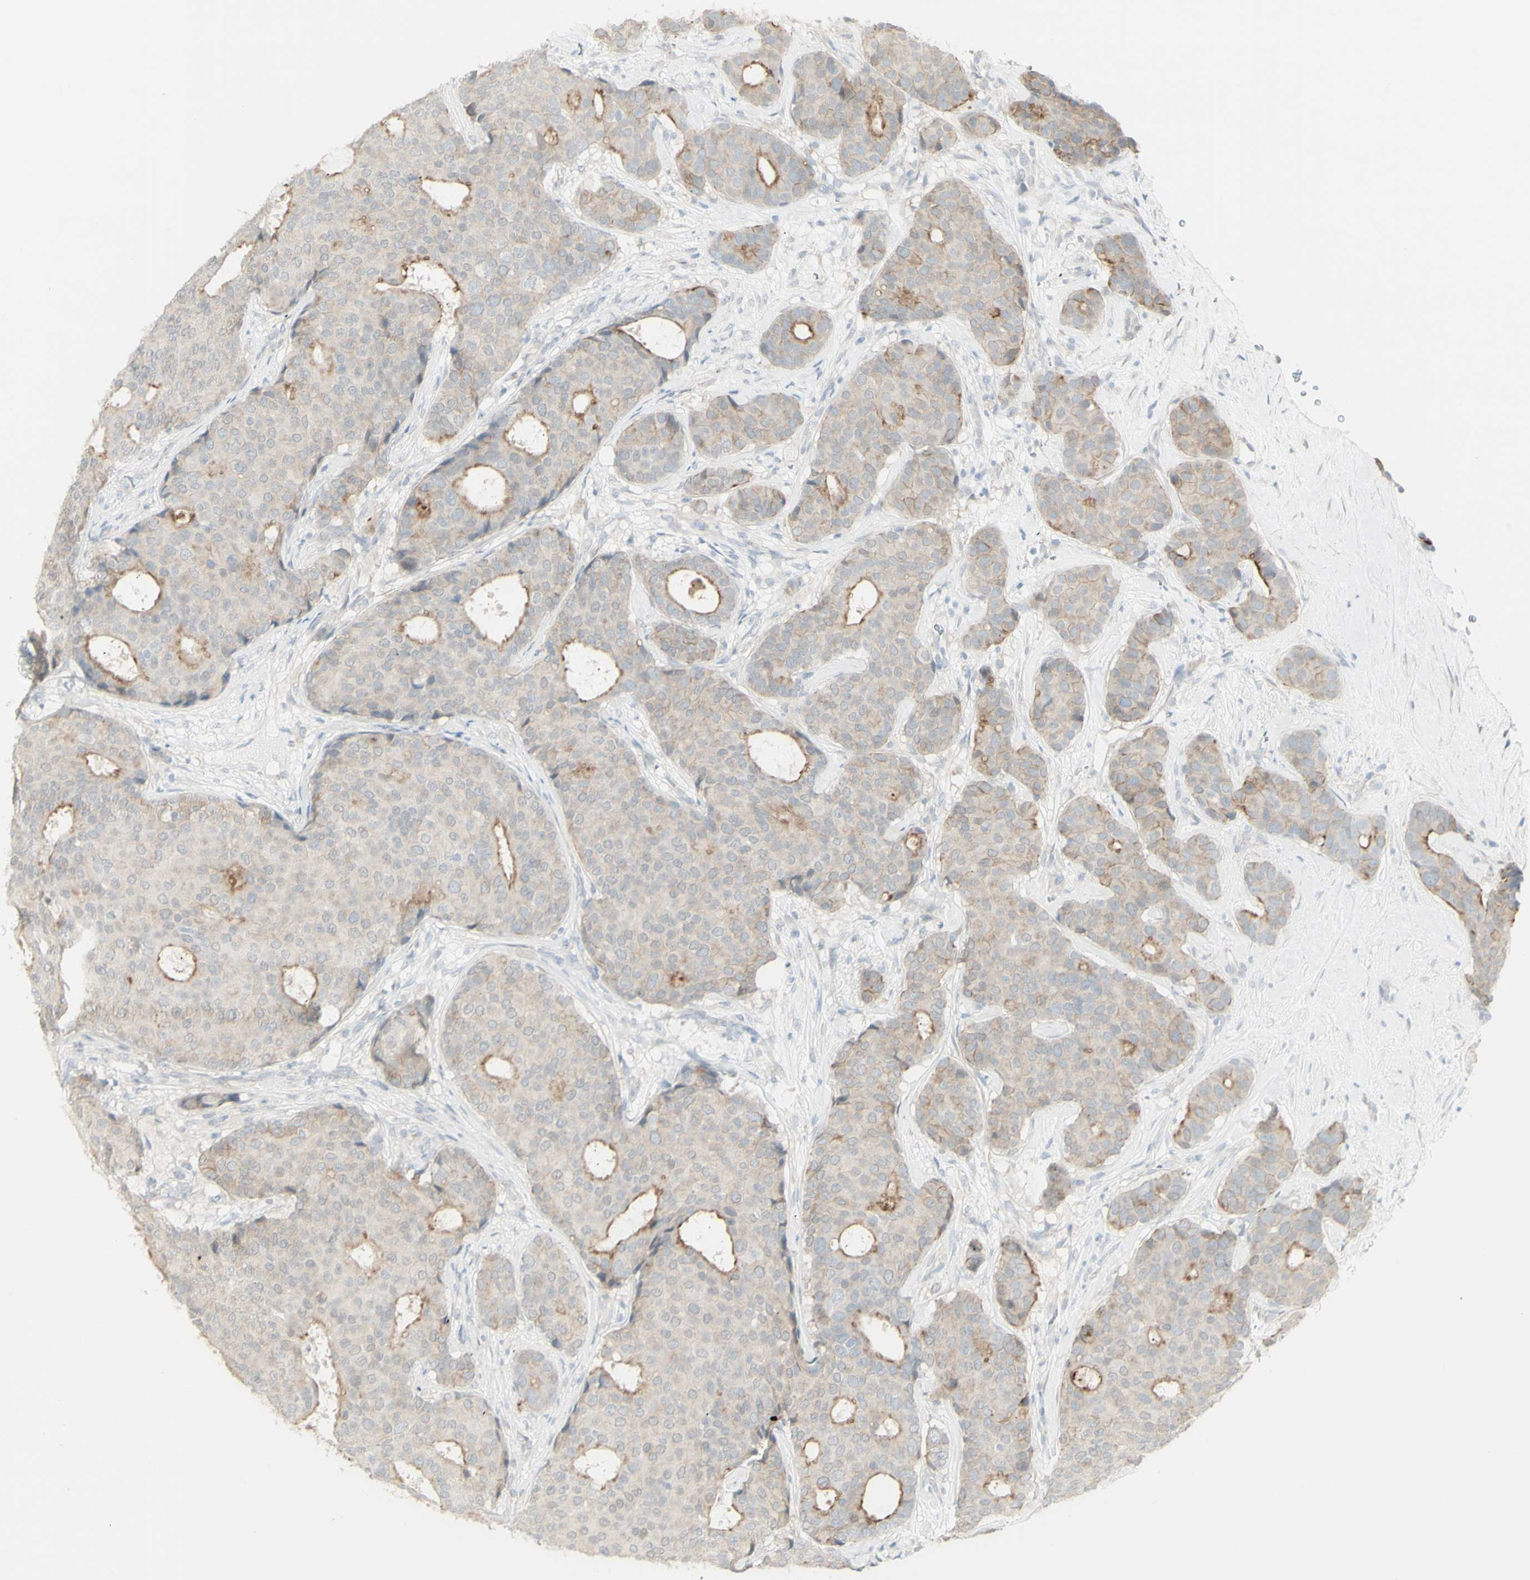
{"staining": {"intensity": "weak", "quantity": ">75%", "location": "cytoplasmic/membranous"}, "tissue": "breast cancer", "cell_type": "Tumor cells", "image_type": "cancer", "snomed": [{"axis": "morphology", "description": "Duct carcinoma"}, {"axis": "topography", "description": "Breast"}], "caption": "Breast cancer stained with a brown dye reveals weak cytoplasmic/membranous positive staining in approximately >75% of tumor cells.", "gene": "NDST4", "patient": {"sex": "female", "age": 75}}